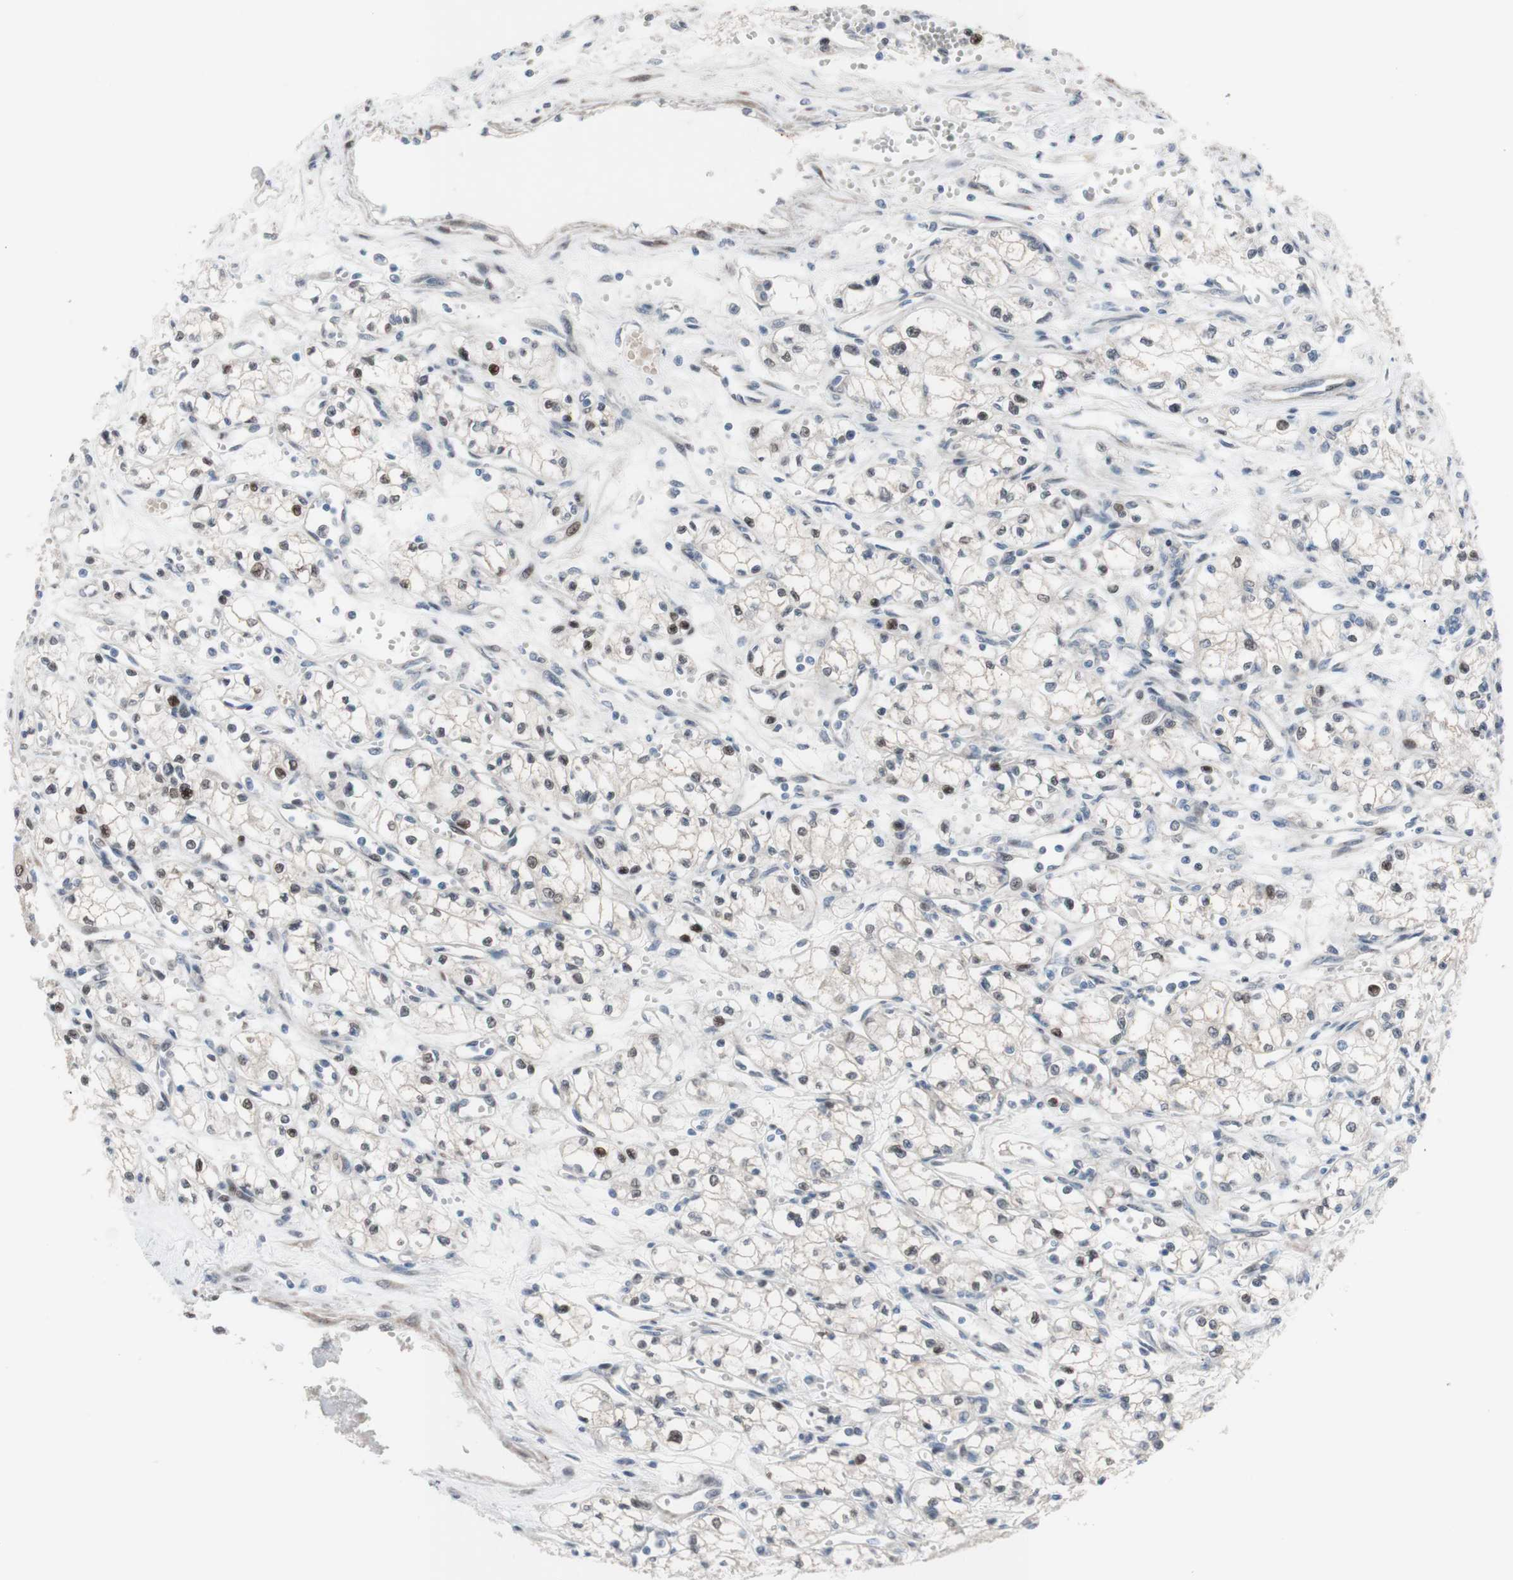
{"staining": {"intensity": "weak", "quantity": "<25%", "location": "nuclear"}, "tissue": "renal cancer", "cell_type": "Tumor cells", "image_type": "cancer", "snomed": [{"axis": "morphology", "description": "Normal tissue, NOS"}, {"axis": "morphology", "description": "Adenocarcinoma, NOS"}, {"axis": "topography", "description": "Kidney"}], "caption": "This is an immunohistochemistry image of human renal adenocarcinoma. There is no positivity in tumor cells.", "gene": "PHTF2", "patient": {"sex": "male", "age": 59}}